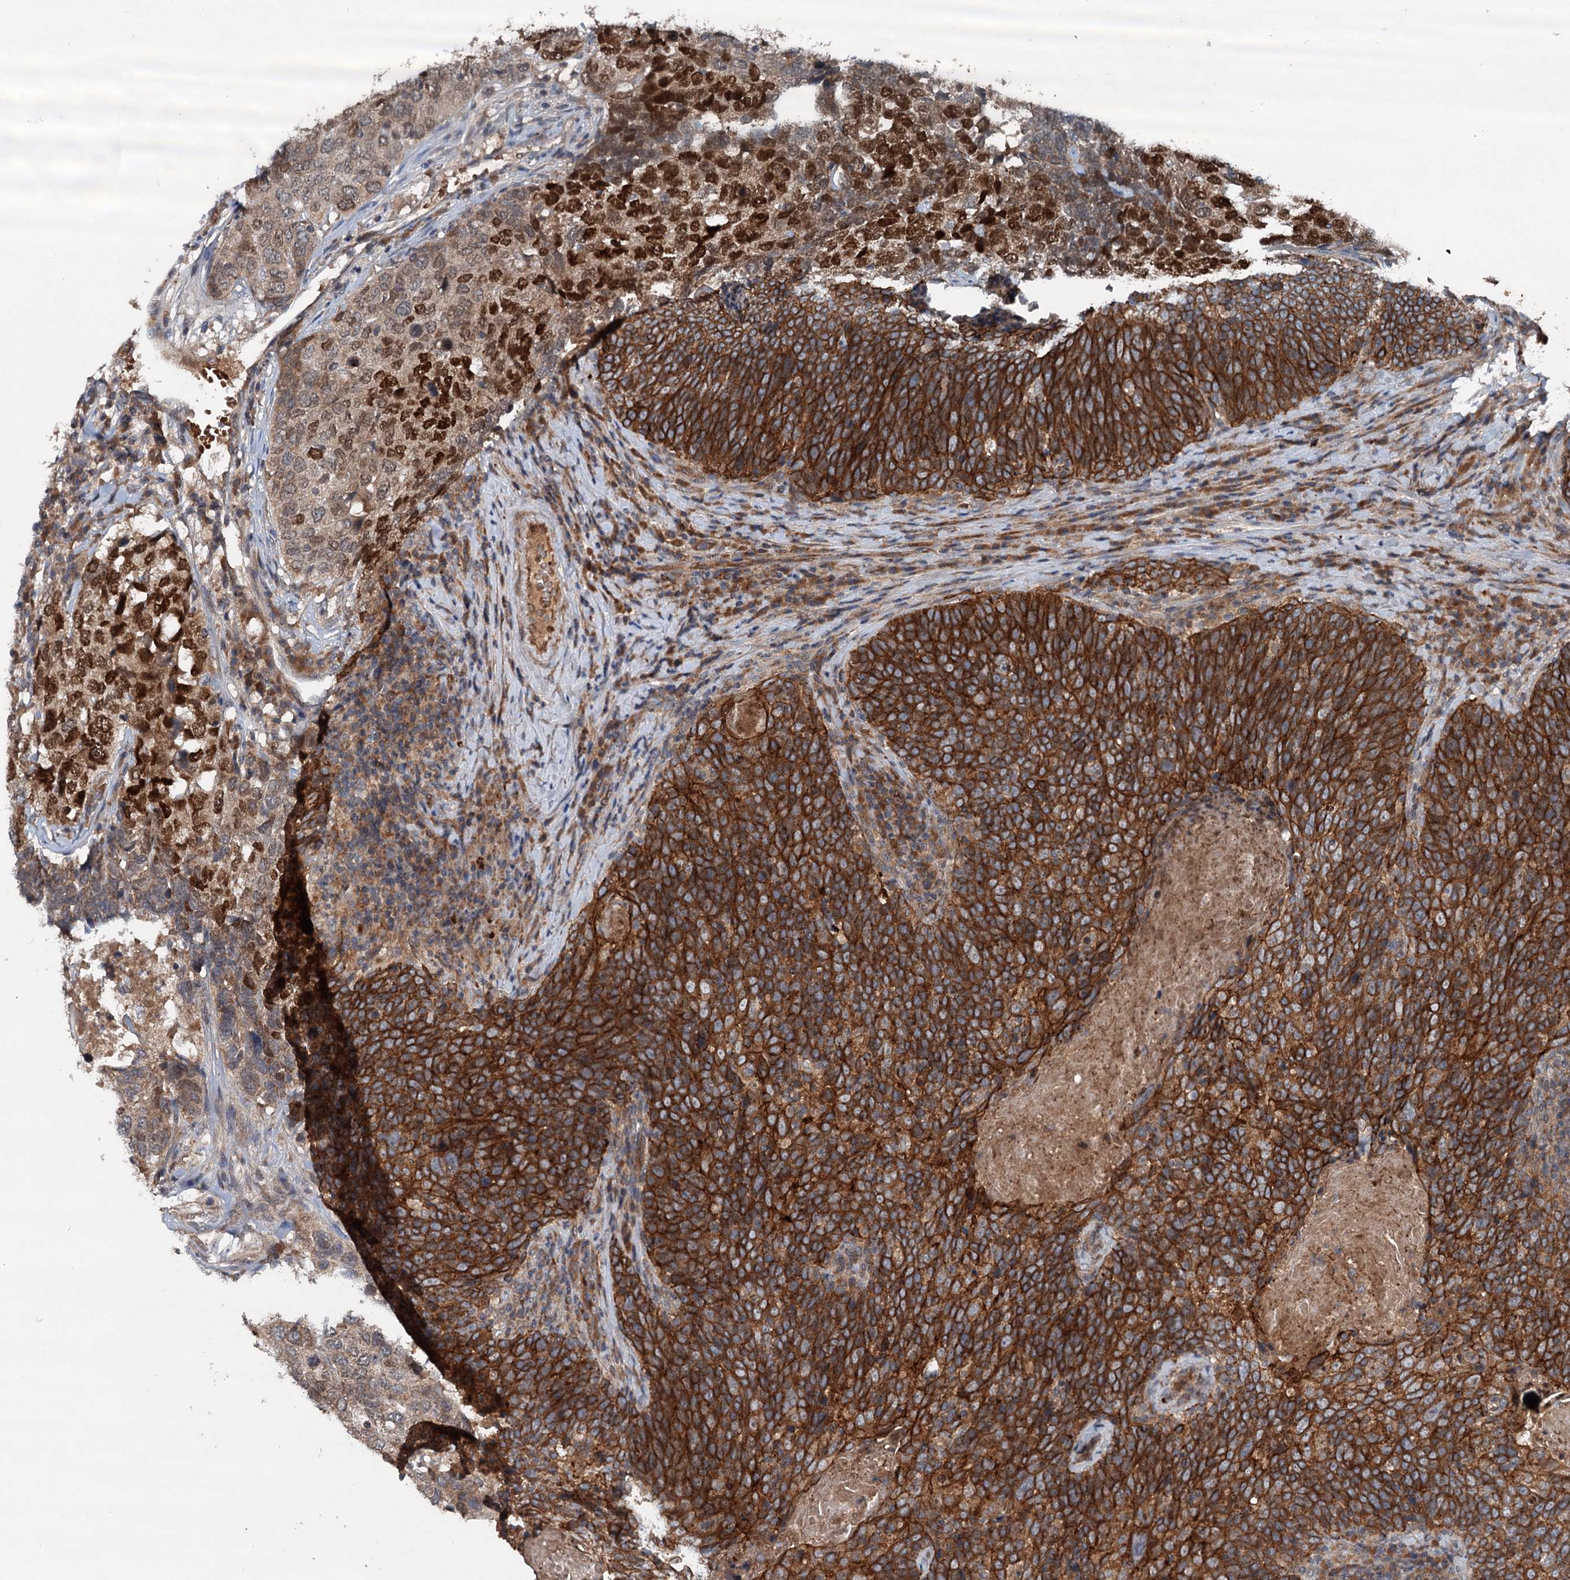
{"staining": {"intensity": "strong", "quantity": ">75%", "location": "cytoplasmic/membranous,nuclear"}, "tissue": "head and neck cancer", "cell_type": "Tumor cells", "image_type": "cancer", "snomed": [{"axis": "morphology", "description": "Squamous cell carcinoma, NOS"}, {"axis": "morphology", "description": "Squamous cell carcinoma, metastatic, NOS"}, {"axis": "topography", "description": "Lymph node"}, {"axis": "topography", "description": "Head-Neck"}], "caption": "Head and neck cancer (metastatic squamous cell carcinoma) stained for a protein demonstrates strong cytoplasmic/membranous and nuclear positivity in tumor cells.", "gene": "N4BP2L2", "patient": {"sex": "male", "age": 62}}